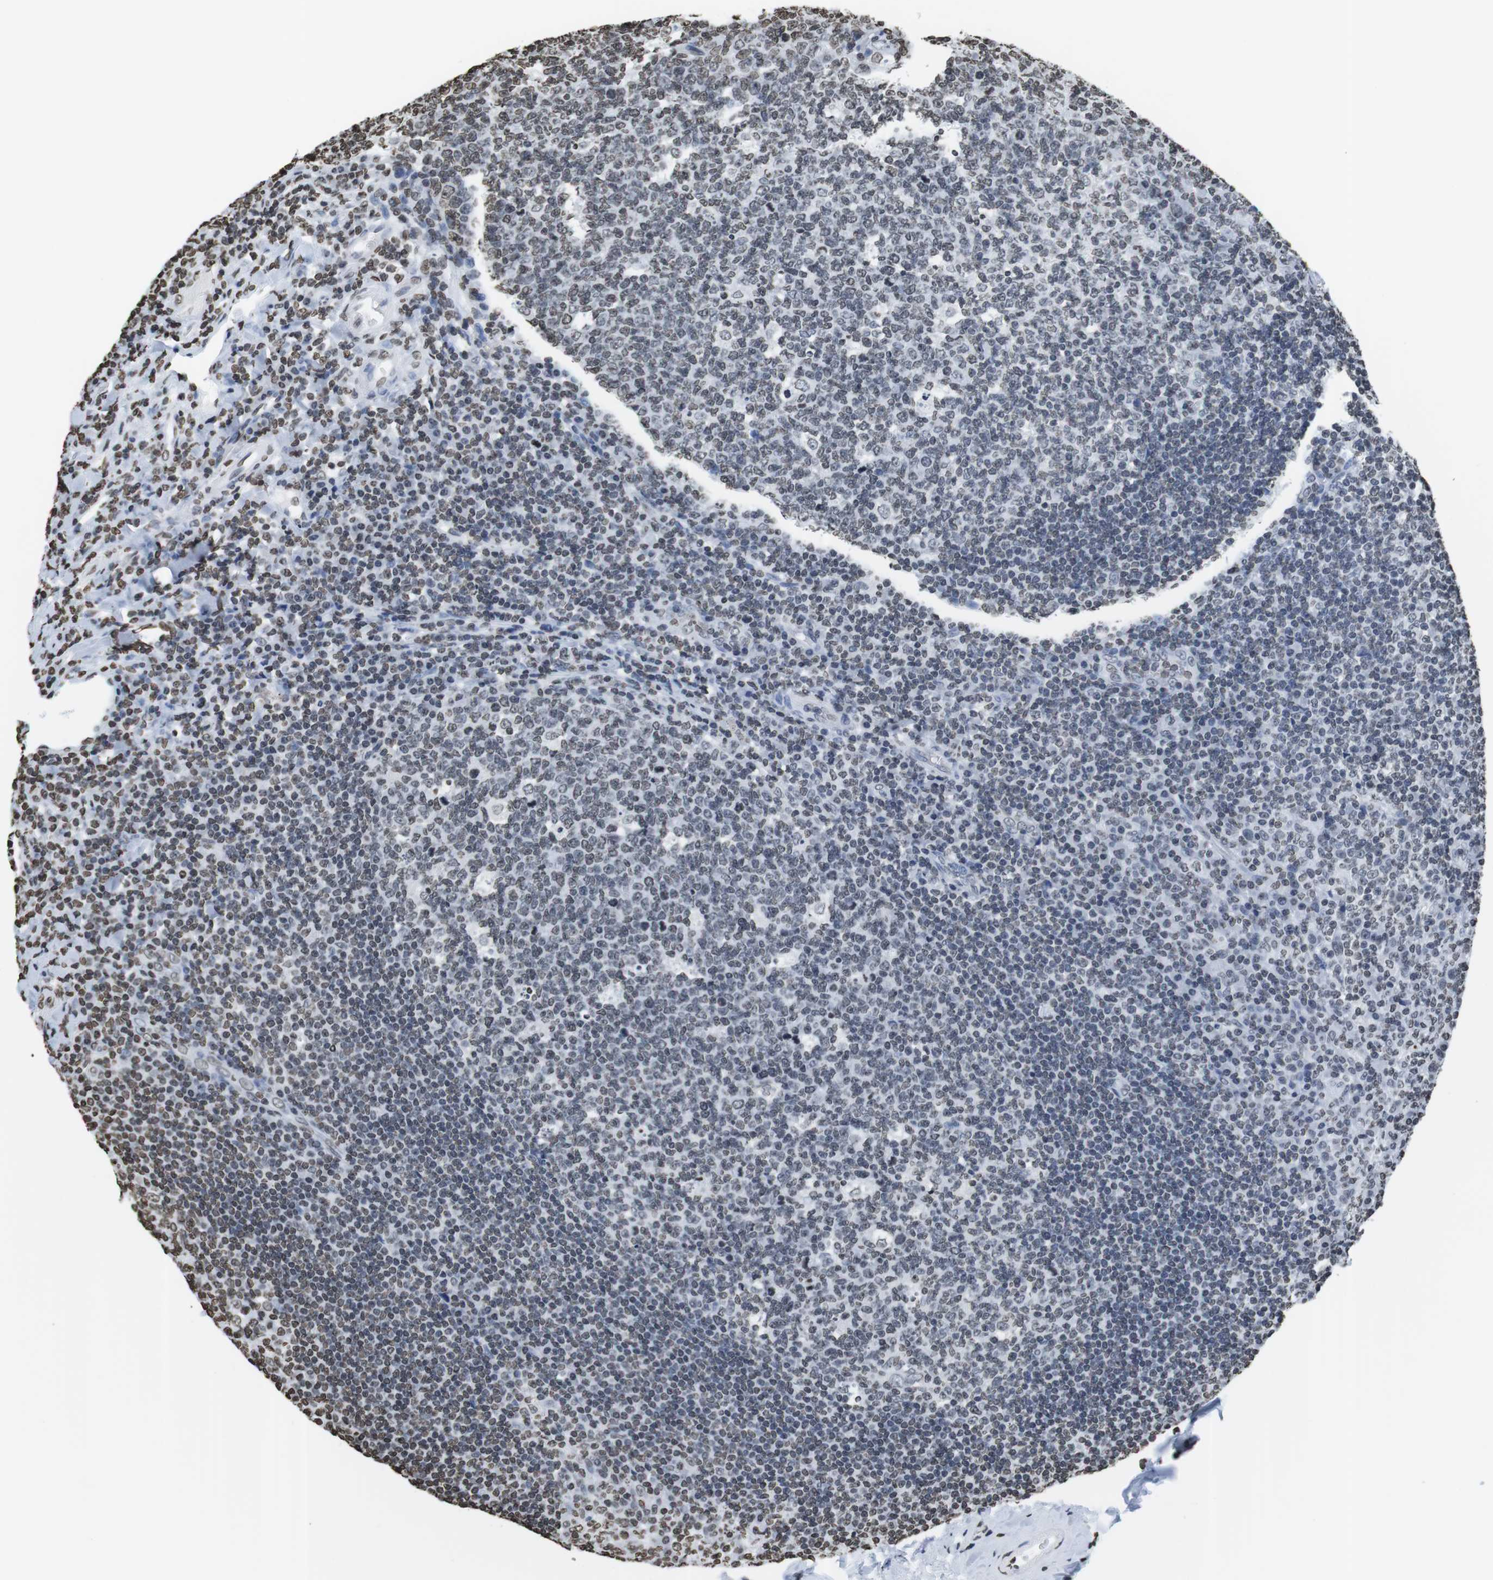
{"staining": {"intensity": "weak", "quantity": "25%-75%", "location": "nuclear"}, "tissue": "tonsil", "cell_type": "Germinal center cells", "image_type": "normal", "snomed": [{"axis": "morphology", "description": "Normal tissue, NOS"}, {"axis": "topography", "description": "Tonsil"}], "caption": "About 25%-75% of germinal center cells in normal tonsil exhibit weak nuclear protein positivity as visualized by brown immunohistochemical staining.", "gene": "BSX", "patient": {"sex": "male", "age": 17}}